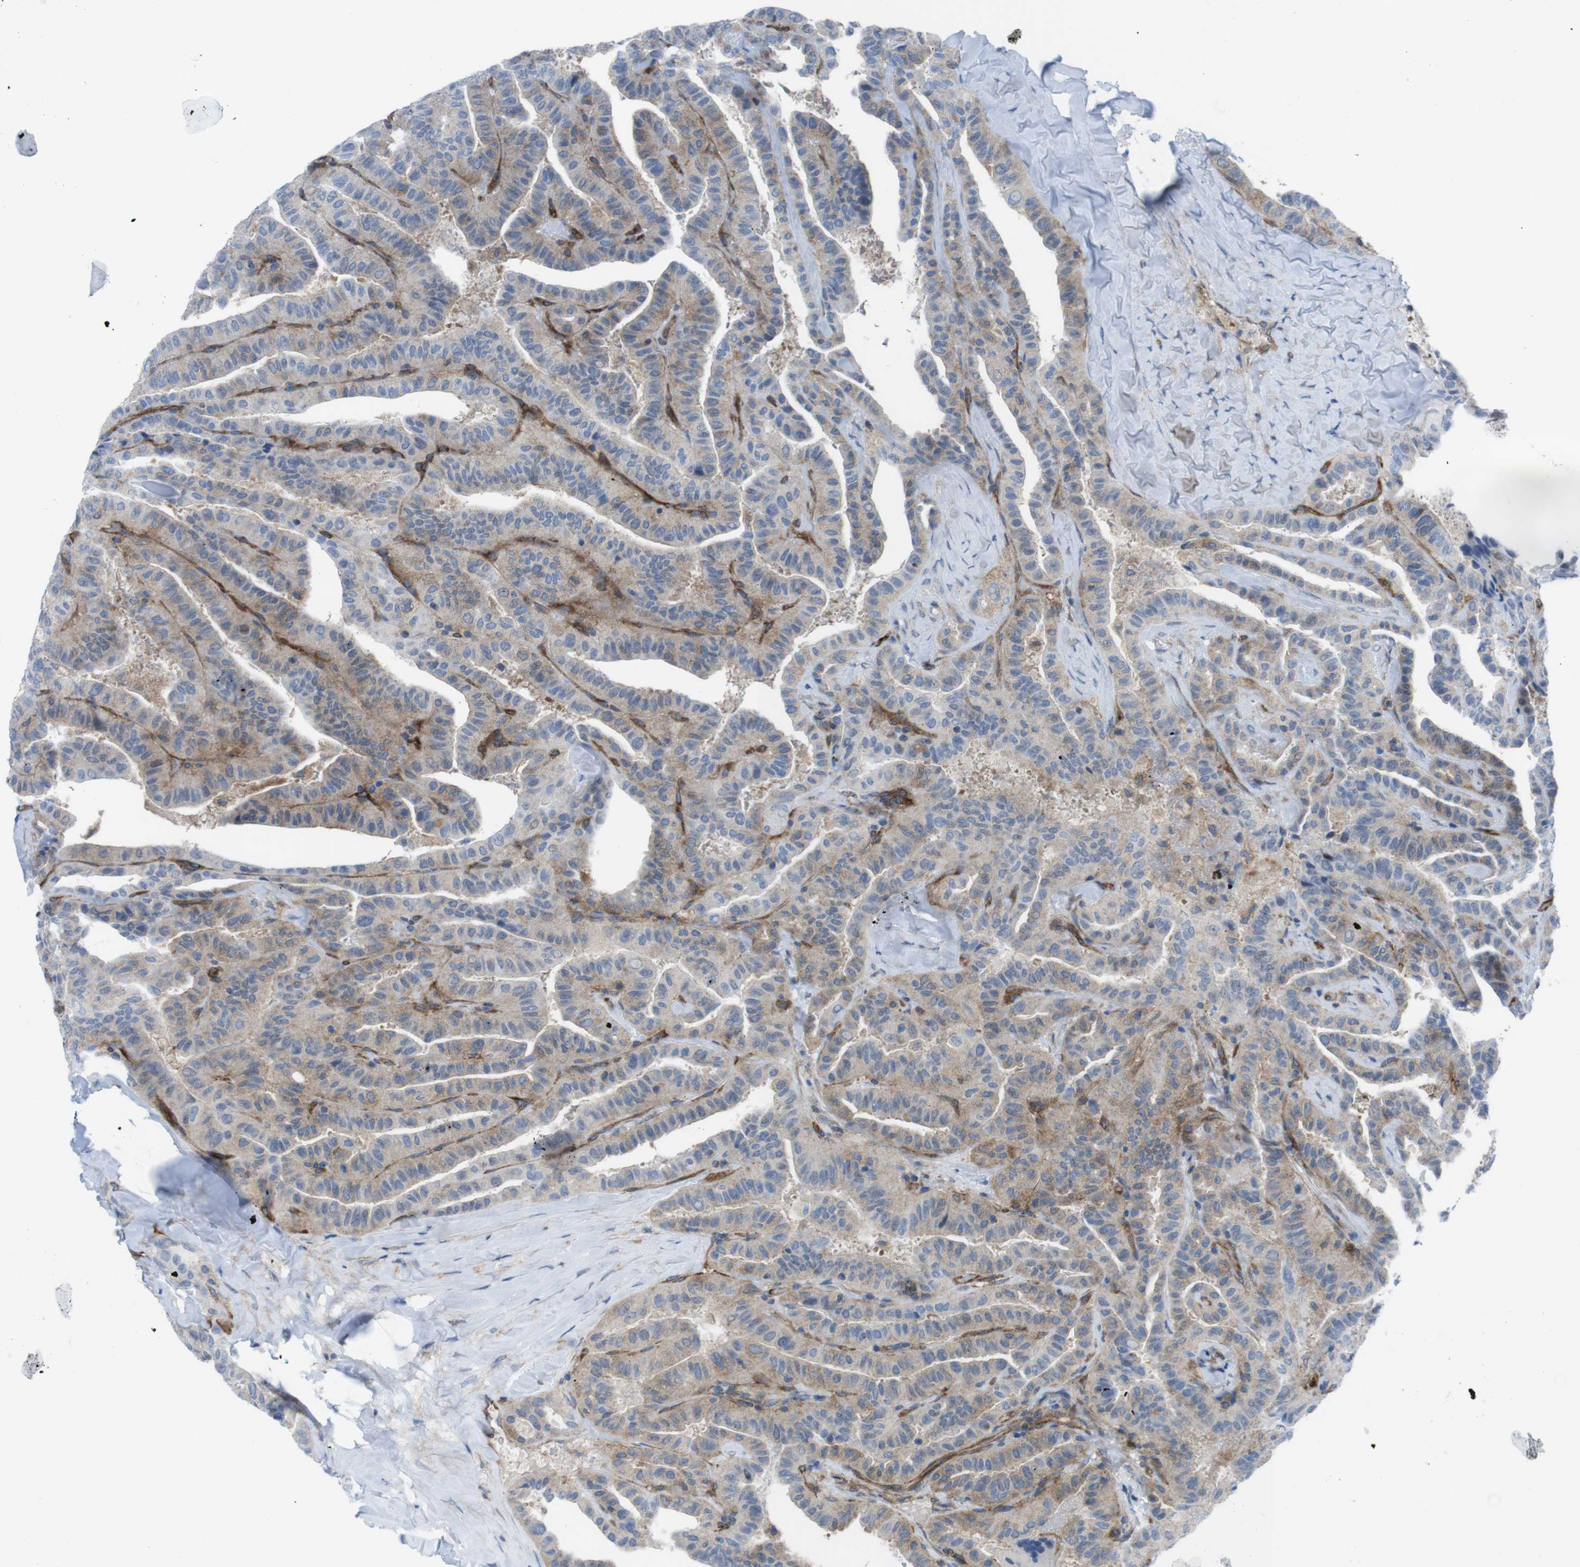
{"staining": {"intensity": "weak", "quantity": ">75%", "location": "cytoplasmic/membranous"}, "tissue": "thyroid cancer", "cell_type": "Tumor cells", "image_type": "cancer", "snomed": [{"axis": "morphology", "description": "Papillary adenocarcinoma, NOS"}, {"axis": "topography", "description": "Thyroid gland"}], "caption": "IHC of human thyroid cancer (papillary adenocarcinoma) reveals low levels of weak cytoplasmic/membranous staining in about >75% of tumor cells. Nuclei are stained in blue.", "gene": "DIAPH2", "patient": {"sex": "male", "age": 77}}